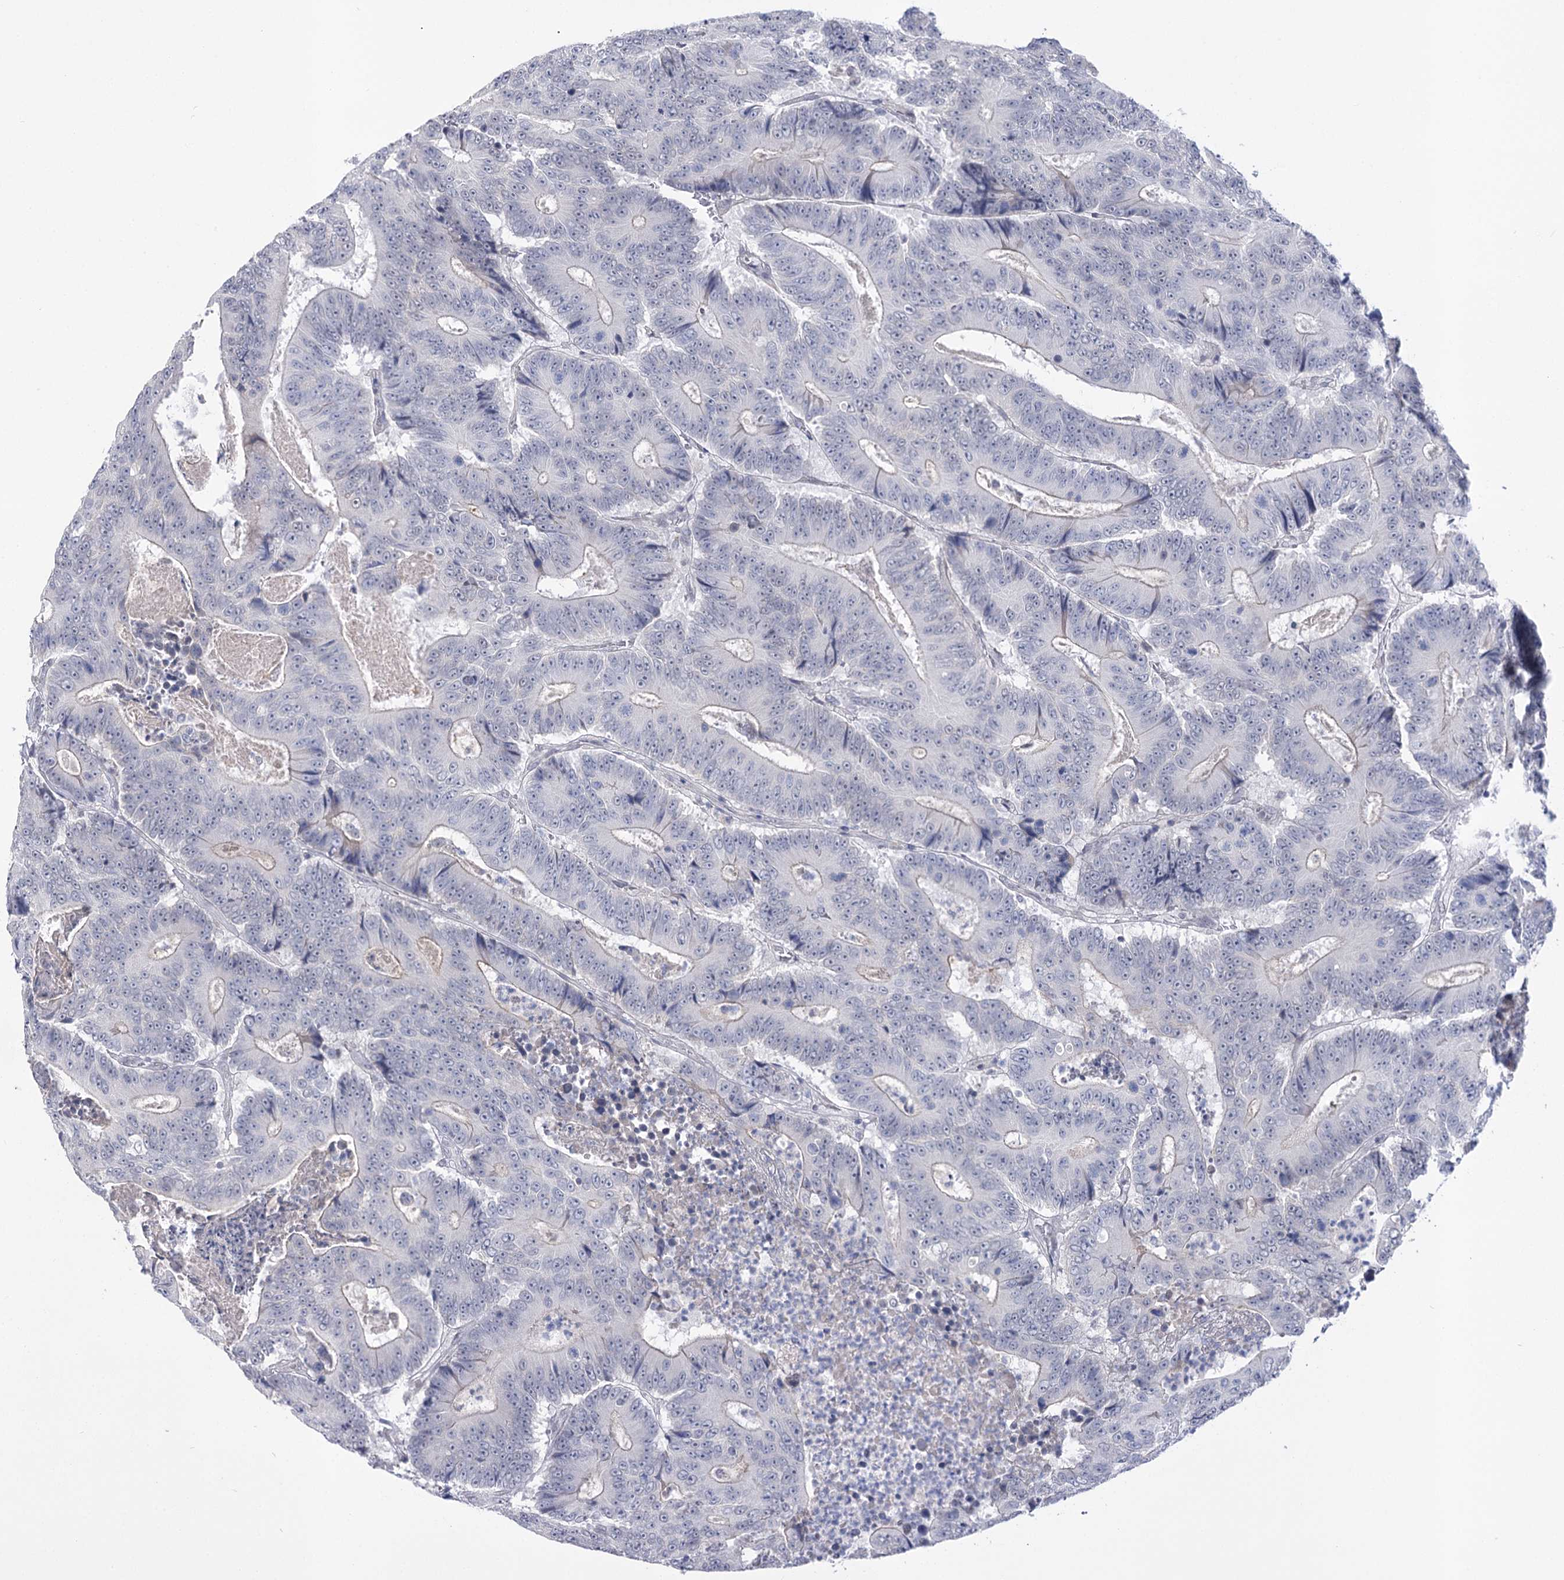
{"staining": {"intensity": "negative", "quantity": "none", "location": "none"}, "tissue": "colorectal cancer", "cell_type": "Tumor cells", "image_type": "cancer", "snomed": [{"axis": "morphology", "description": "Adenocarcinoma, NOS"}, {"axis": "topography", "description": "Colon"}], "caption": "Colorectal cancer (adenocarcinoma) was stained to show a protein in brown. There is no significant positivity in tumor cells.", "gene": "ATP10B", "patient": {"sex": "male", "age": 83}}